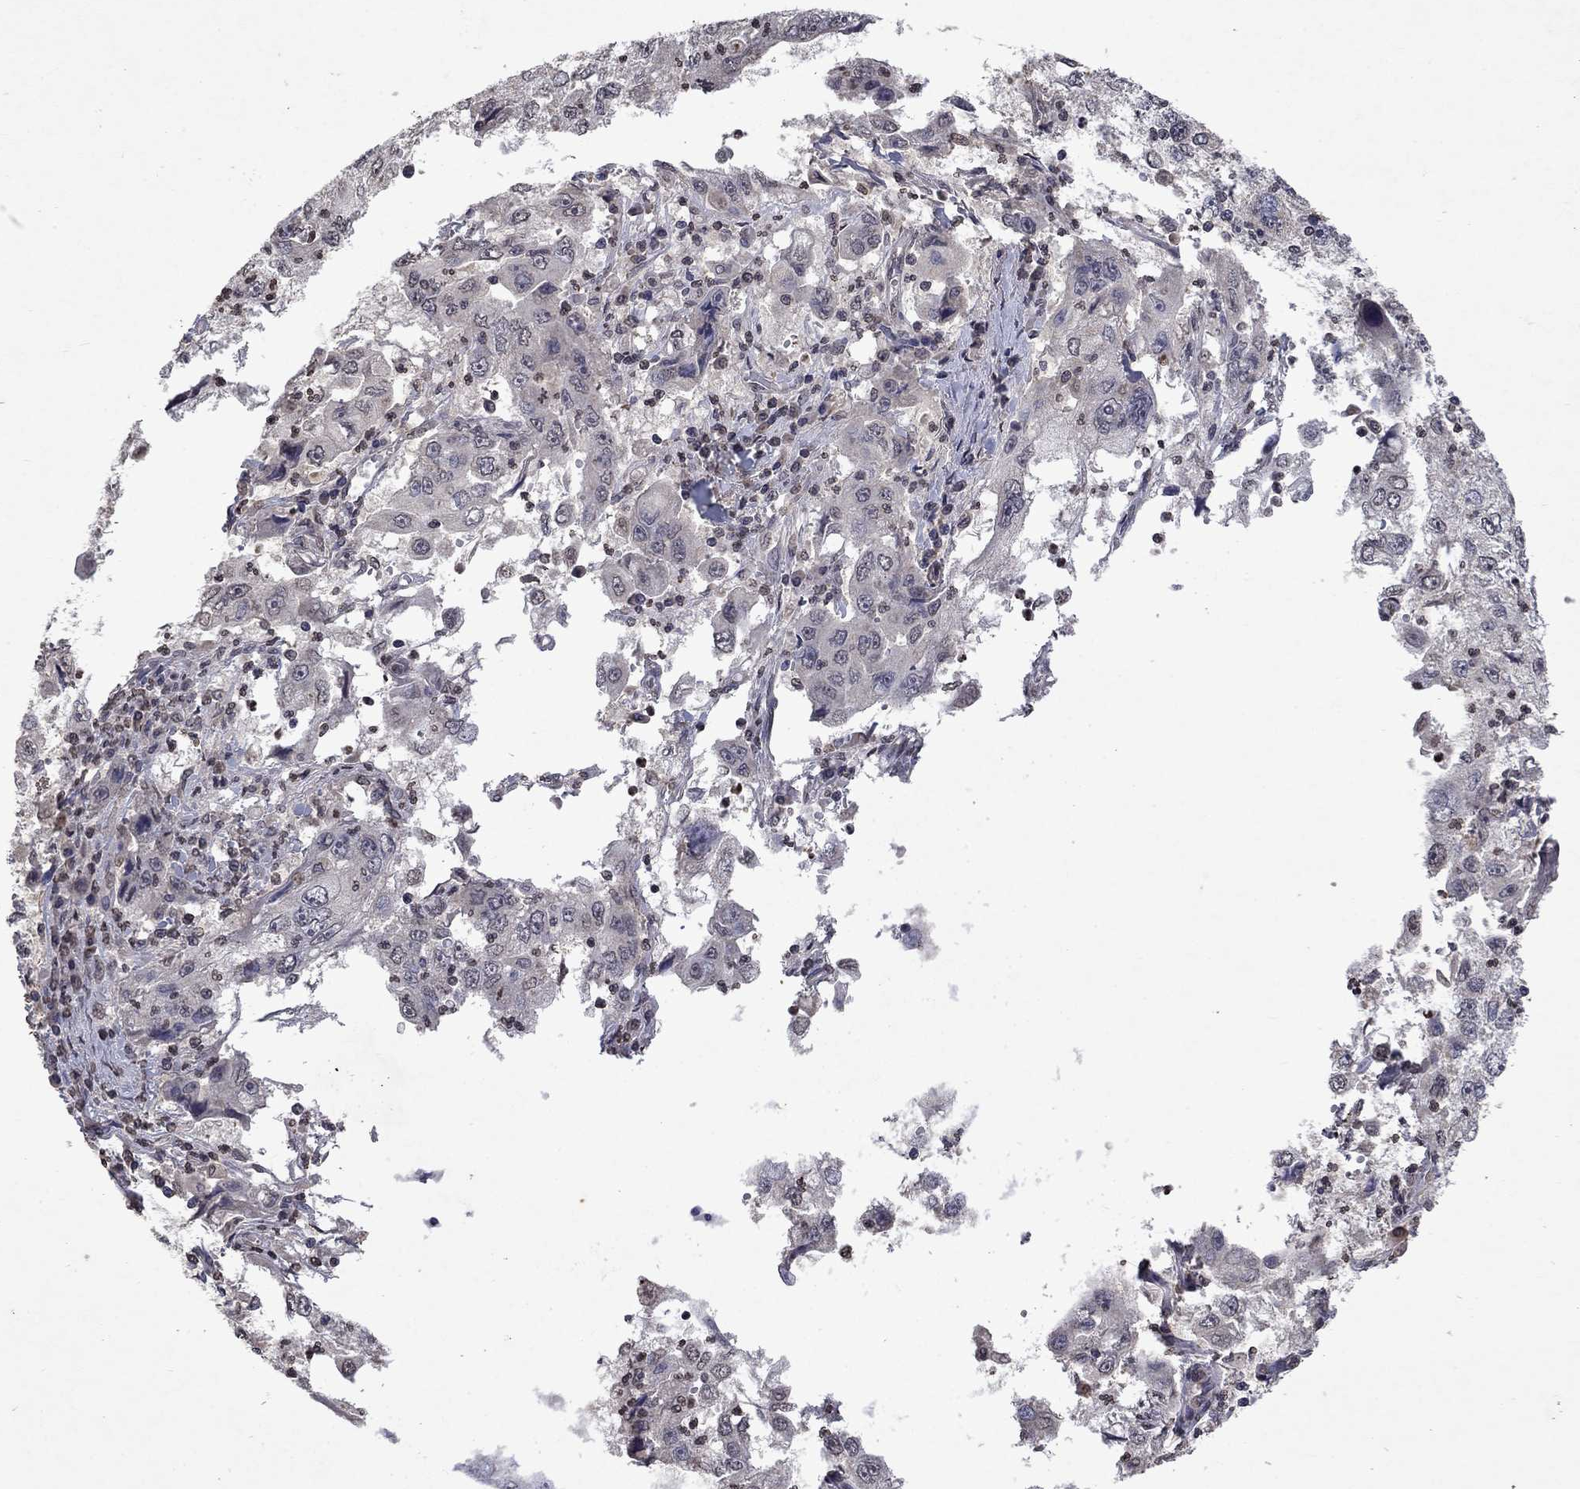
{"staining": {"intensity": "negative", "quantity": "none", "location": "none"}, "tissue": "cervical cancer", "cell_type": "Tumor cells", "image_type": "cancer", "snomed": [{"axis": "morphology", "description": "Squamous cell carcinoma, NOS"}, {"axis": "topography", "description": "Cervix"}], "caption": "Tumor cells are negative for brown protein staining in cervical cancer (squamous cell carcinoma). (DAB (3,3'-diaminobenzidine) IHC with hematoxylin counter stain).", "gene": "TTC38", "patient": {"sex": "female", "age": 36}}